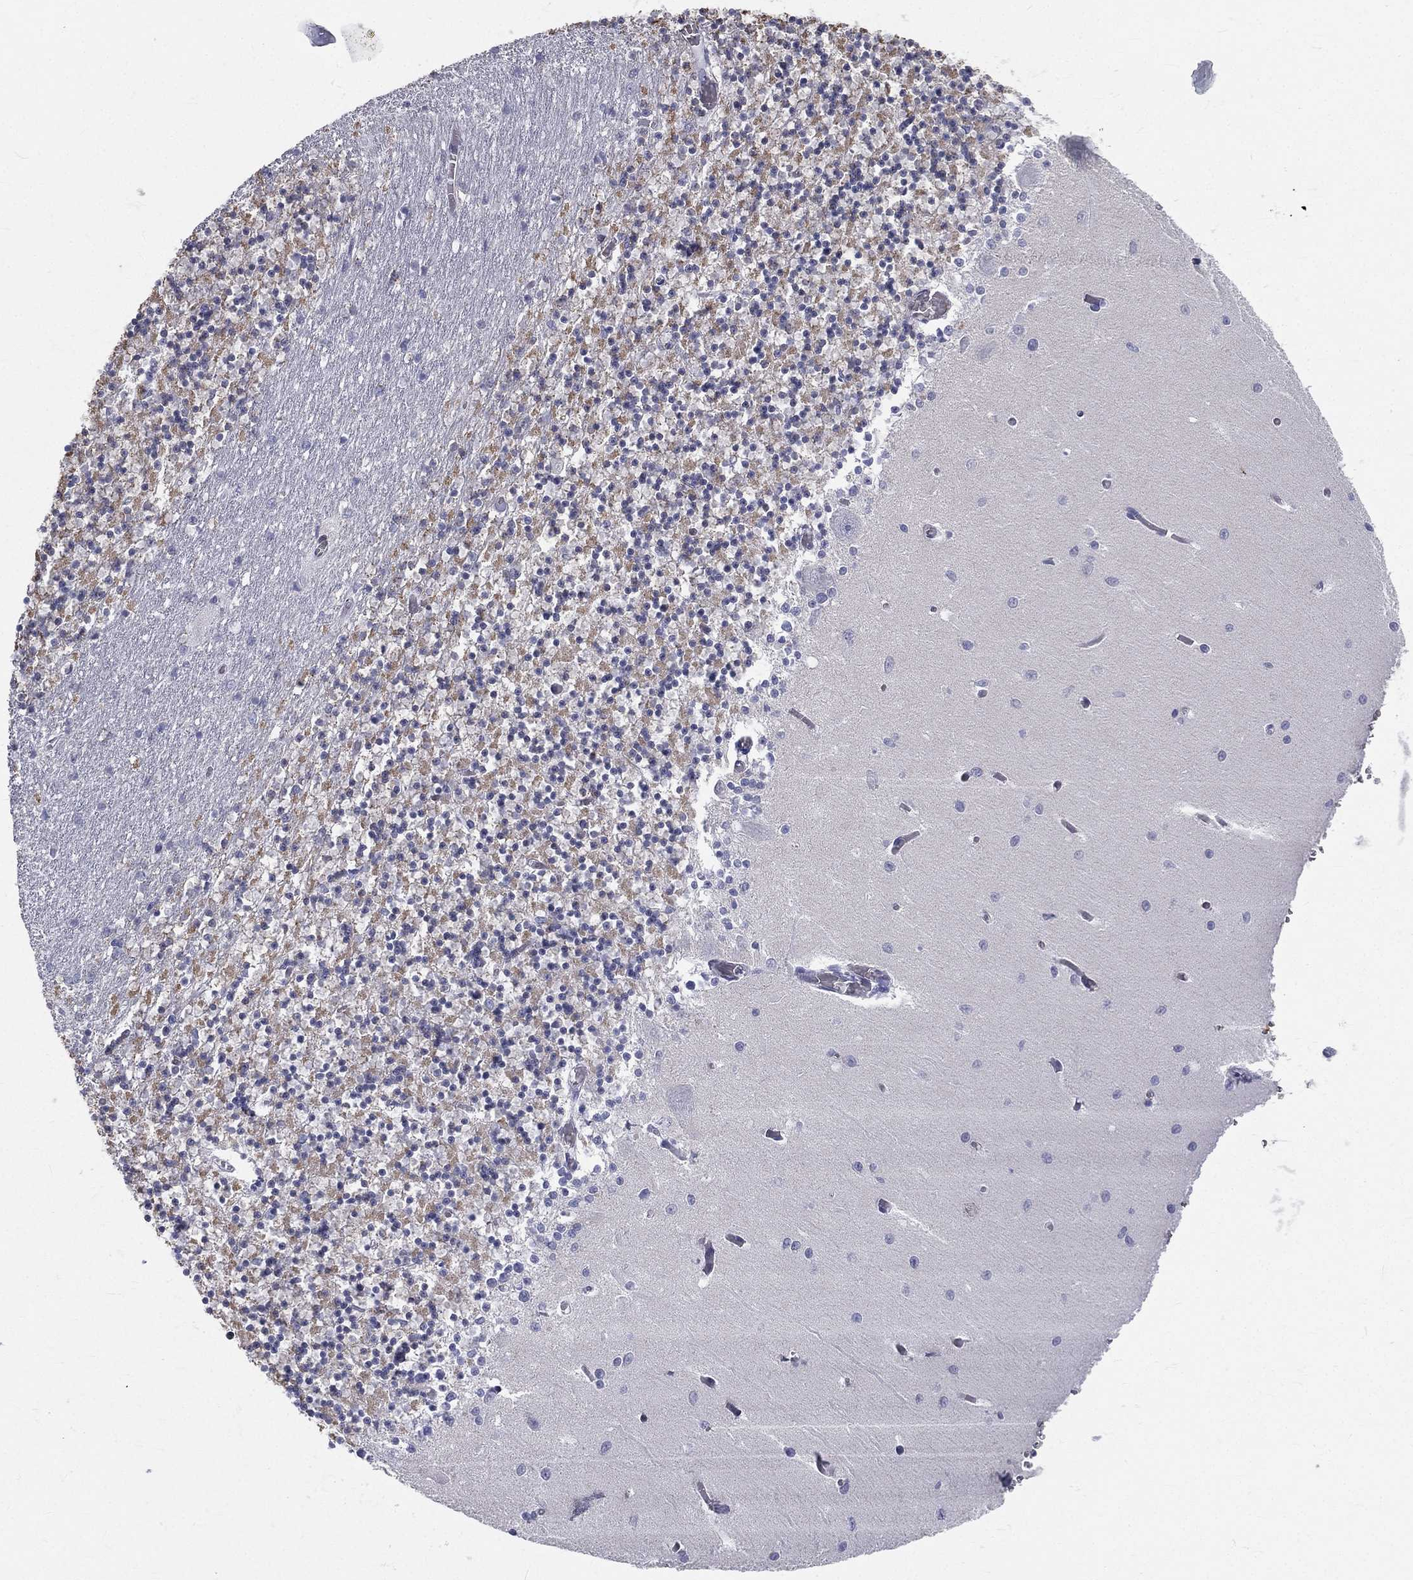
{"staining": {"intensity": "negative", "quantity": "none", "location": "none"}, "tissue": "cerebellum", "cell_type": "Cells in granular layer", "image_type": "normal", "snomed": [{"axis": "morphology", "description": "Normal tissue, NOS"}, {"axis": "topography", "description": "Cerebellum"}], "caption": "The IHC photomicrograph has no significant staining in cells in granular layer of cerebellum.", "gene": "CTSW", "patient": {"sex": "female", "age": 64}}